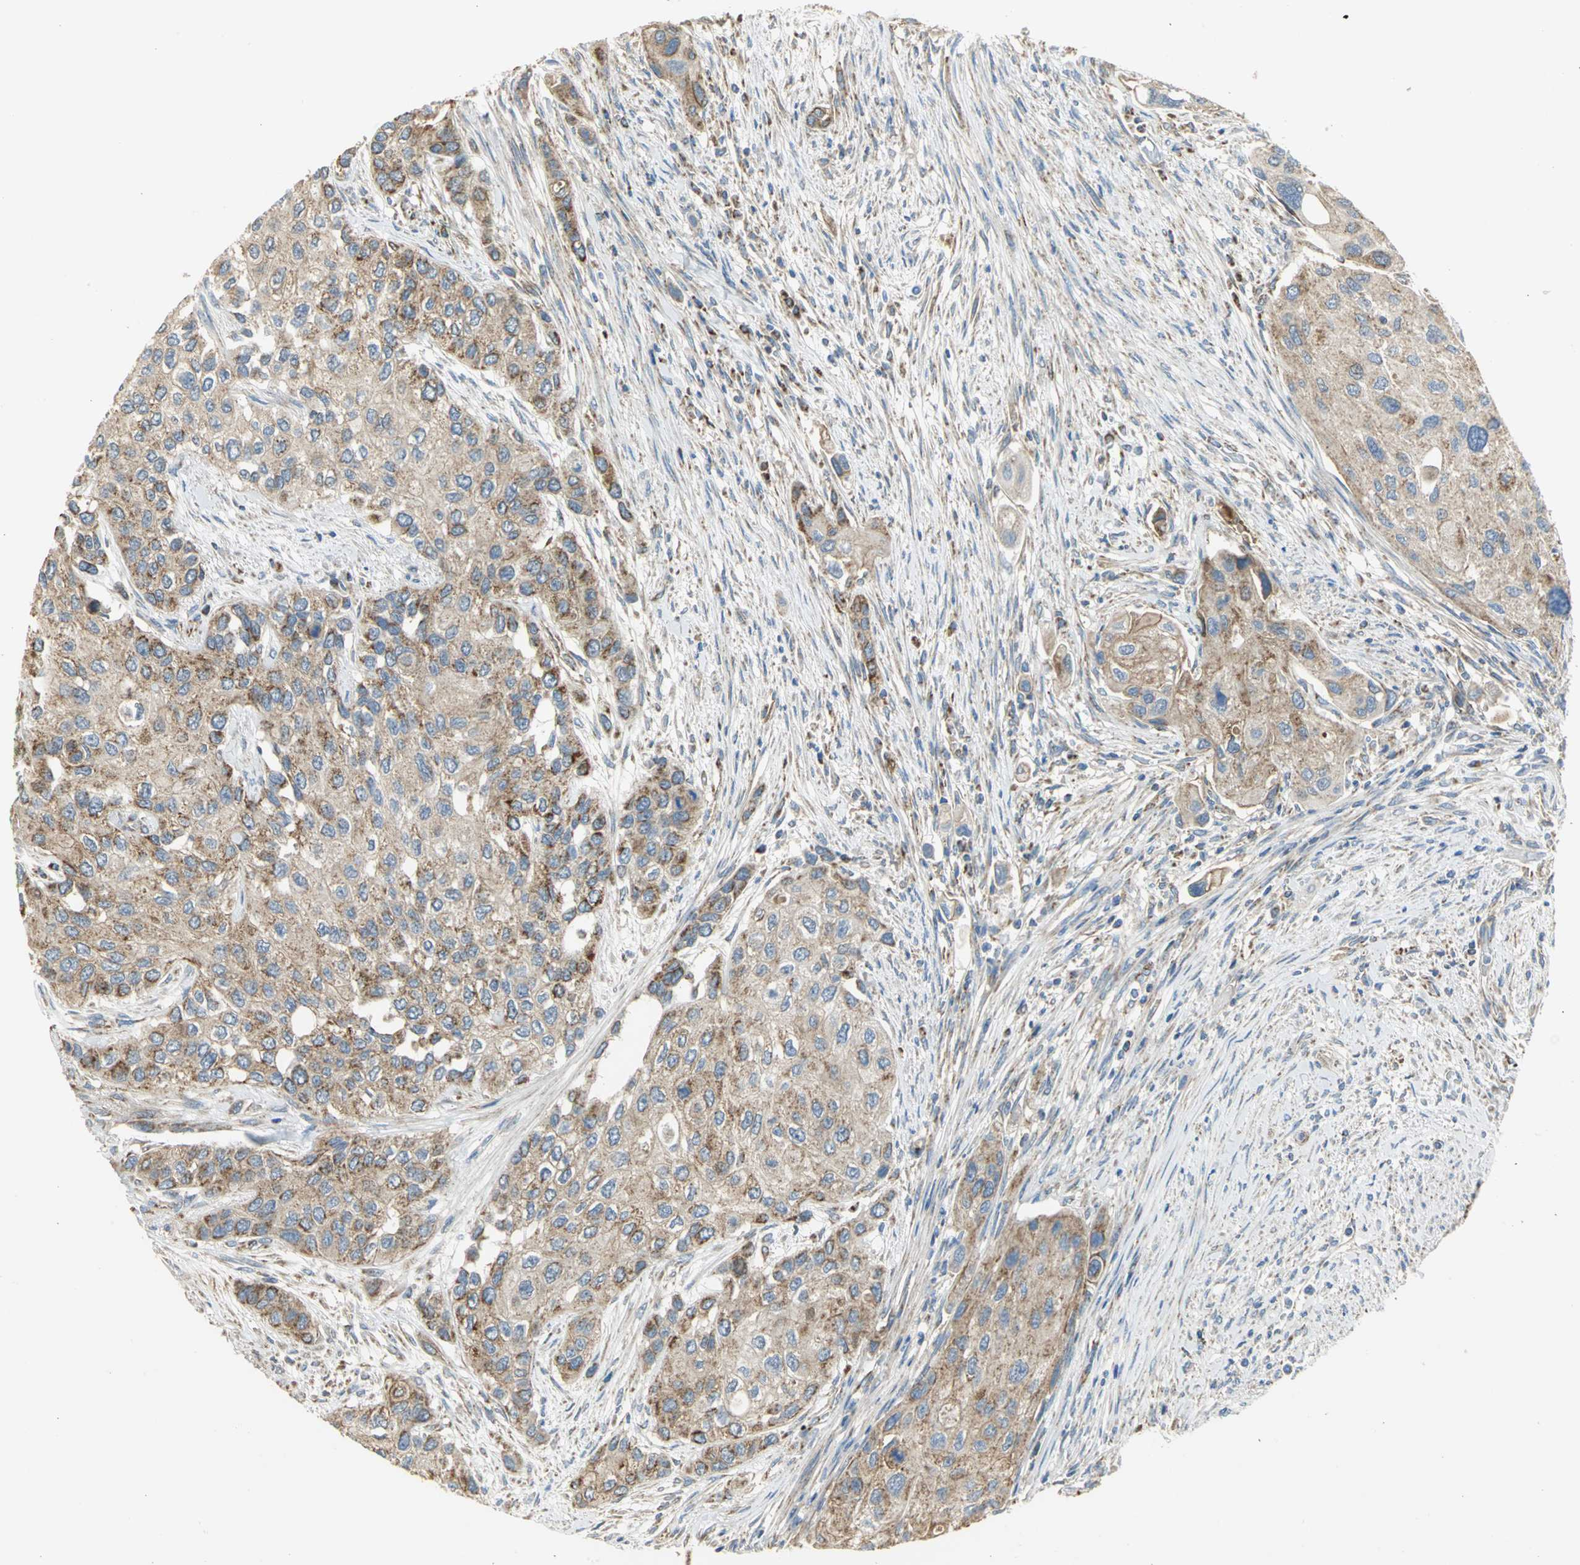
{"staining": {"intensity": "moderate", "quantity": ">75%", "location": "cytoplasmic/membranous"}, "tissue": "urothelial cancer", "cell_type": "Tumor cells", "image_type": "cancer", "snomed": [{"axis": "morphology", "description": "Urothelial carcinoma, High grade"}, {"axis": "topography", "description": "Urinary bladder"}], "caption": "IHC histopathology image of neoplastic tissue: human urothelial cancer stained using immunohistochemistry (IHC) reveals medium levels of moderate protein expression localized specifically in the cytoplasmic/membranous of tumor cells, appearing as a cytoplasmic/membranous brown color.", "gene": "NDUFB5", "patient": {"sex": "female", "age": 56}}